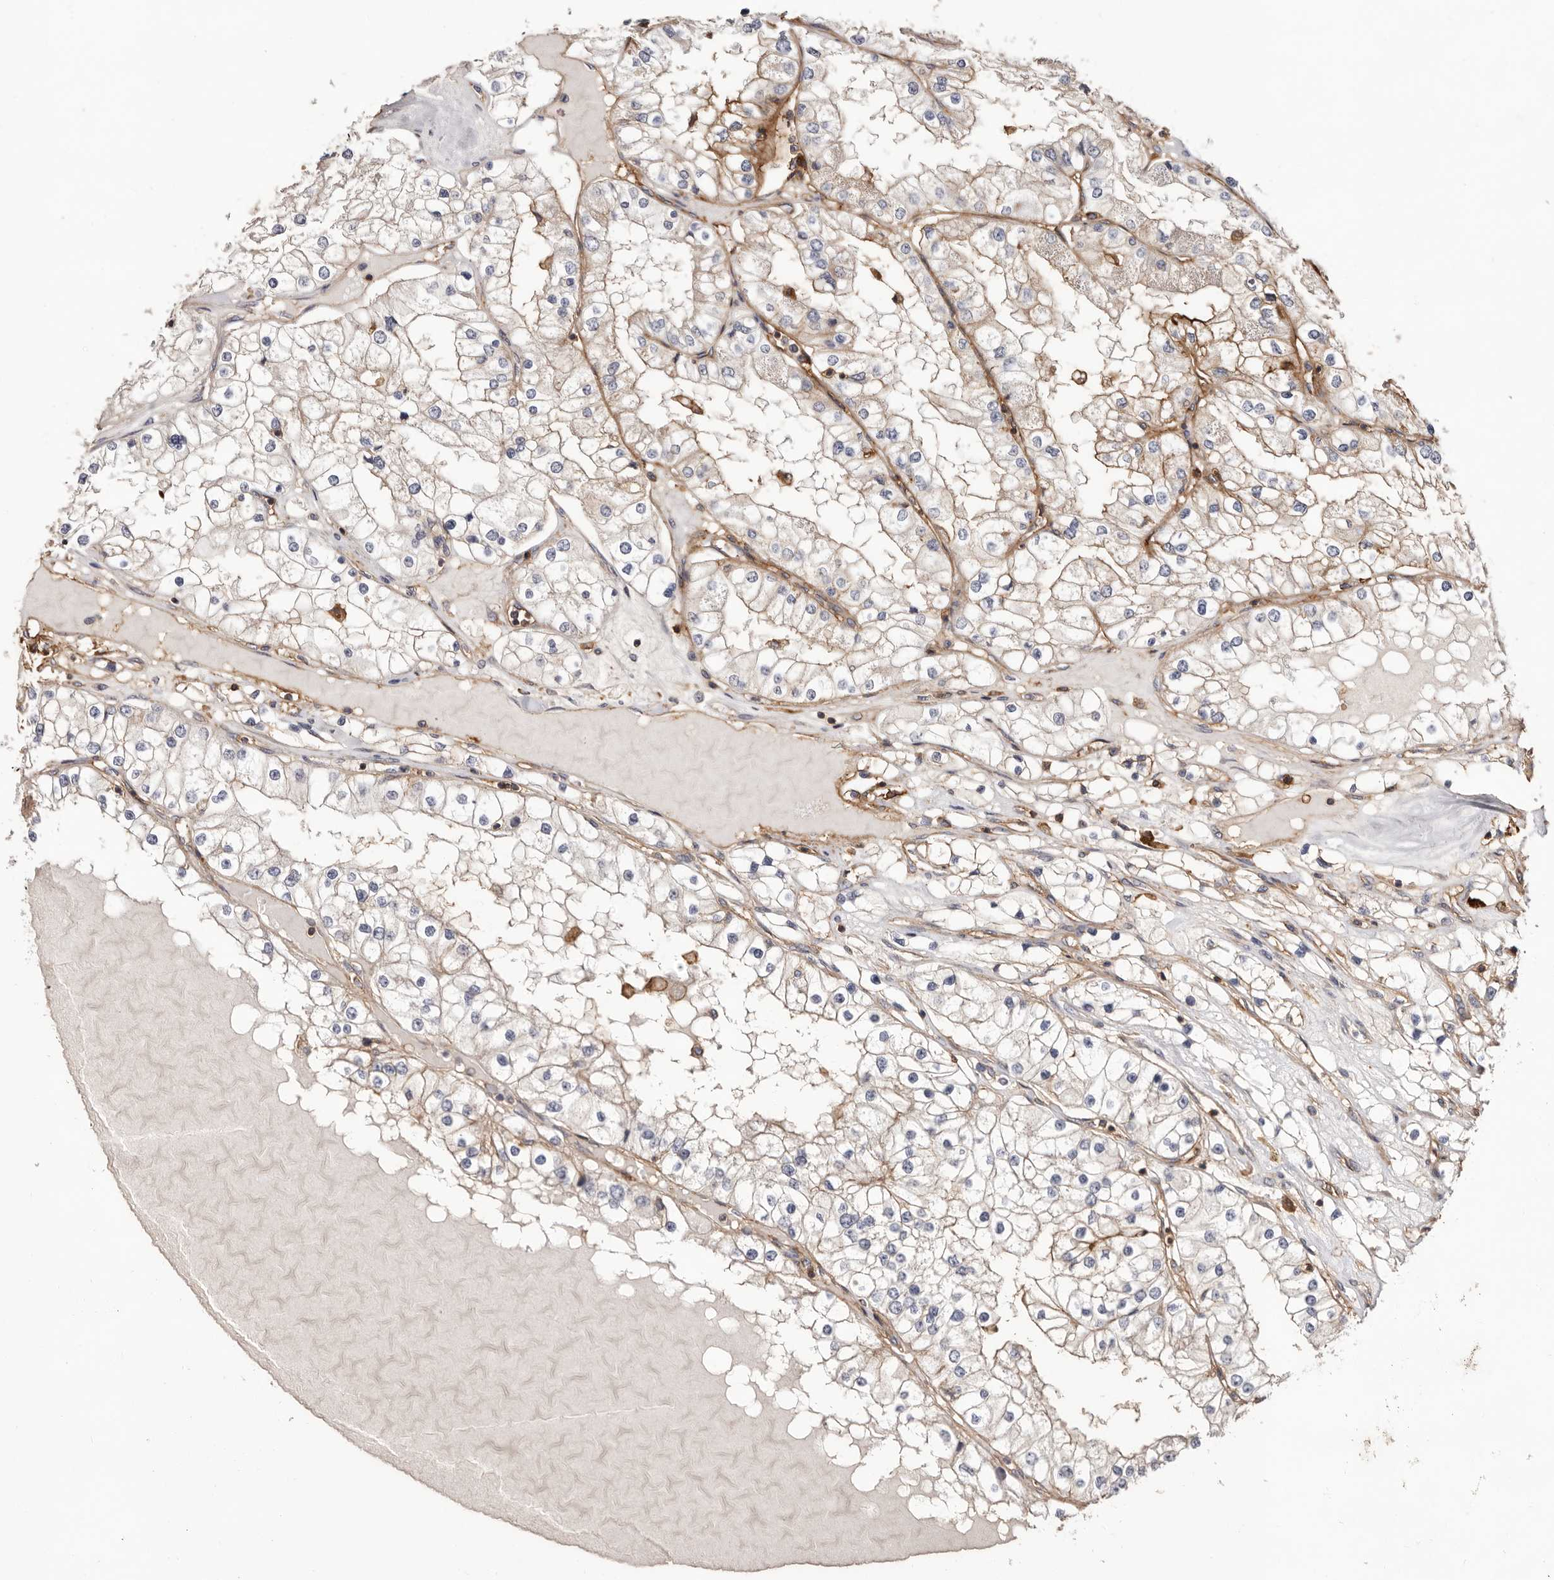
{"staining": {"intensity": "moderate", "quantity": "<25%", "location": "cytoplasmic/membranous"}, "tissue": "renal cancer", "cell_type": "Tumor cells", "image_type": "cancer", "snomed": [{"axis": "morphology", "description": "Adenocarcinoma, NOS"}, {"axis": "topography", "description": "Kidney"}], "caption": "Moderate cytoplasmic/membranous staining for a protein is present in approximately <25% of tumor cells of renal adenocarcinoma using immunohistochemistry (IHC).", "gene": "MMACHC", "patient": {"sex": "male", "age": 68}}